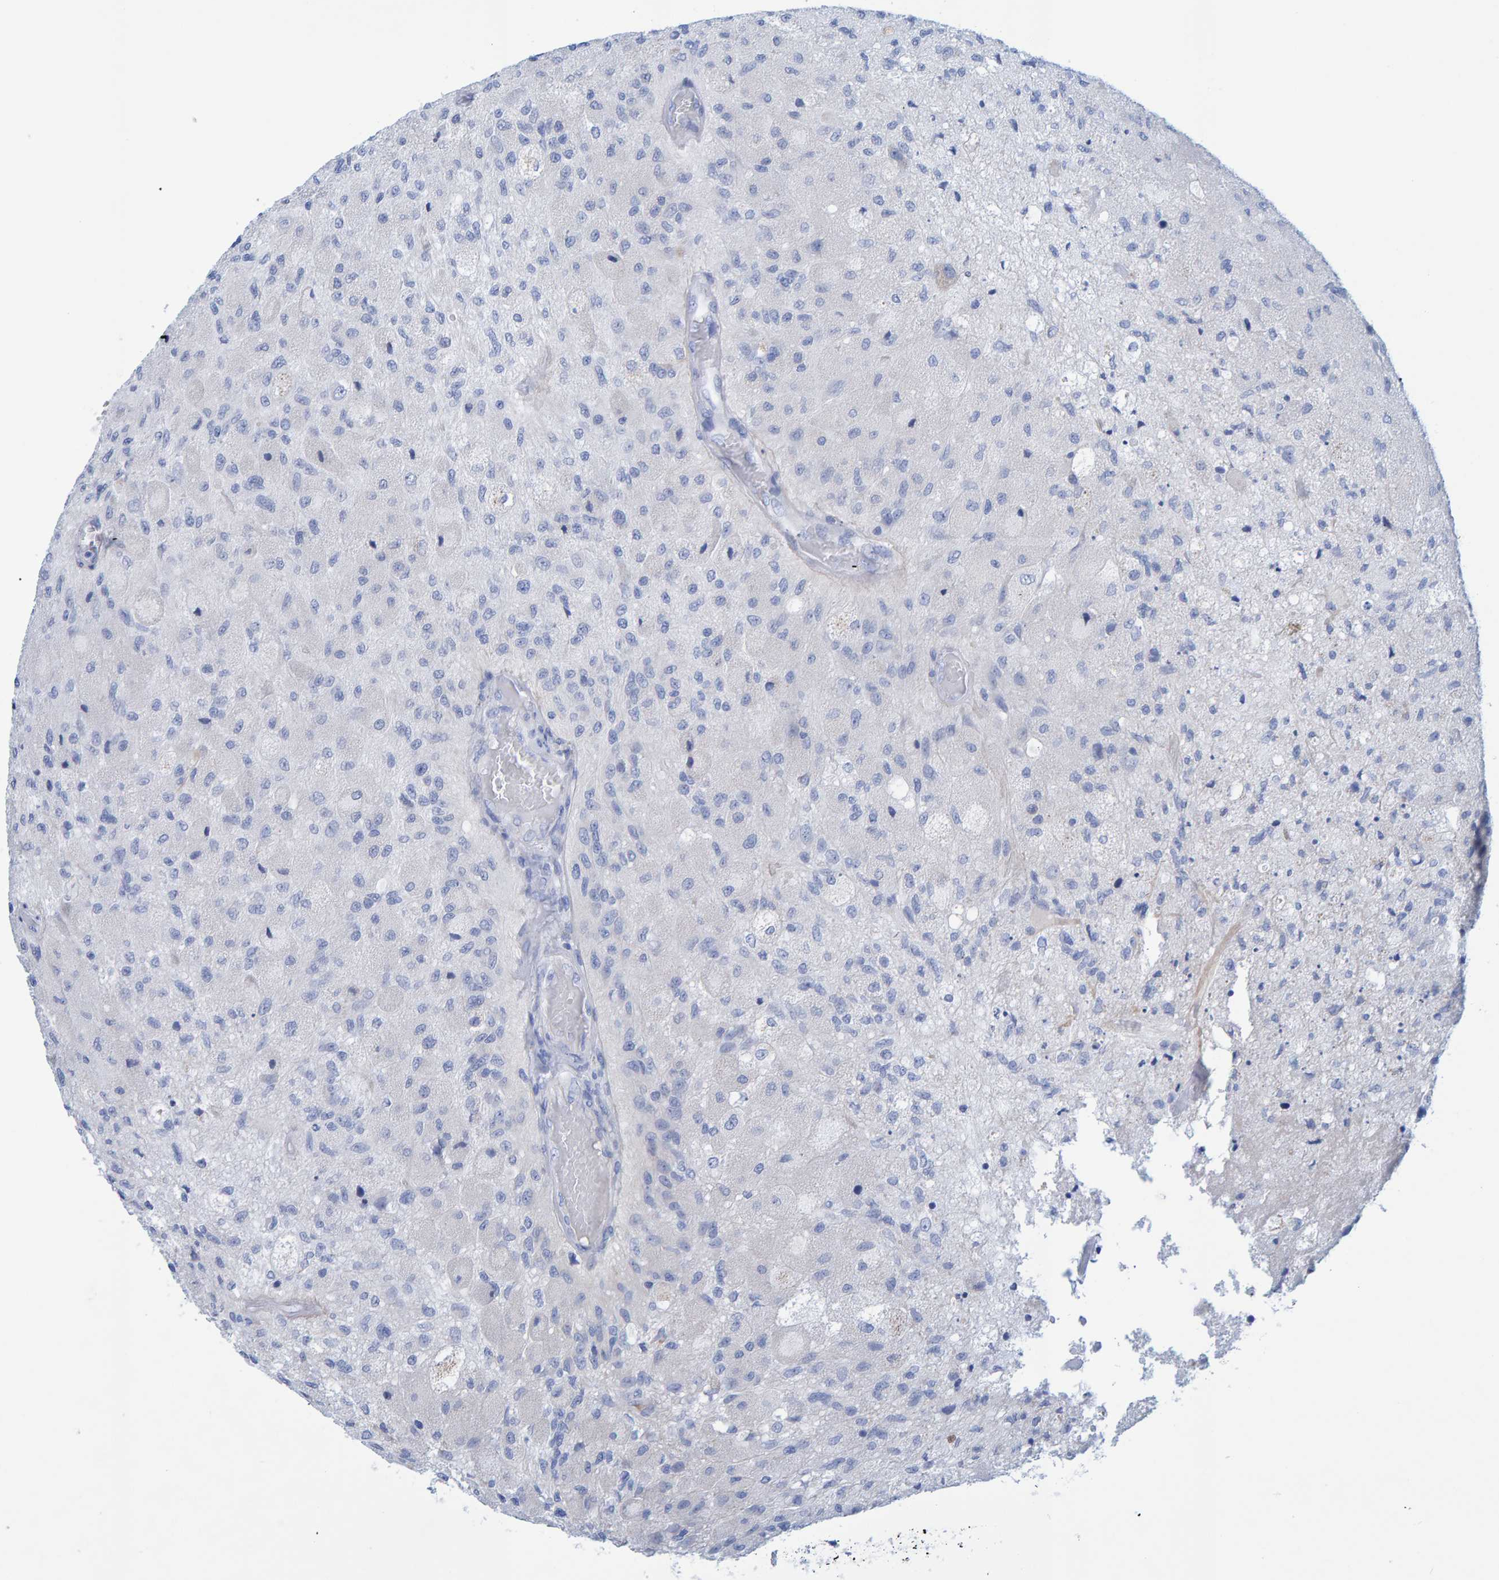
{"staining": {"intensity": "negative", "quantity": "none", "location": "none"}, "tissue": "glioma", "cell_type": "Tumor cells", "image_type": "cancer", "snomed": [{"axis": "morphology", "description": "Normal tissue, NOS"}, {"axis": "morphology", "description": "Glioma, malignant, High grade"}, {"axis": "topography", "description": "Cerebral cortex"}], "caption": "Tumor cells show no significant expression in high-grade glioma (malignant). The staining was performed using DAB (3,3'-diaminobenzidine) to visualize the protein expression in brown, while the nuclei were stained in blue with hematoxylin (Magnification: 20x).", "gene": "JAKMIP3", "patient": {"sex": "male", "age": 77}}